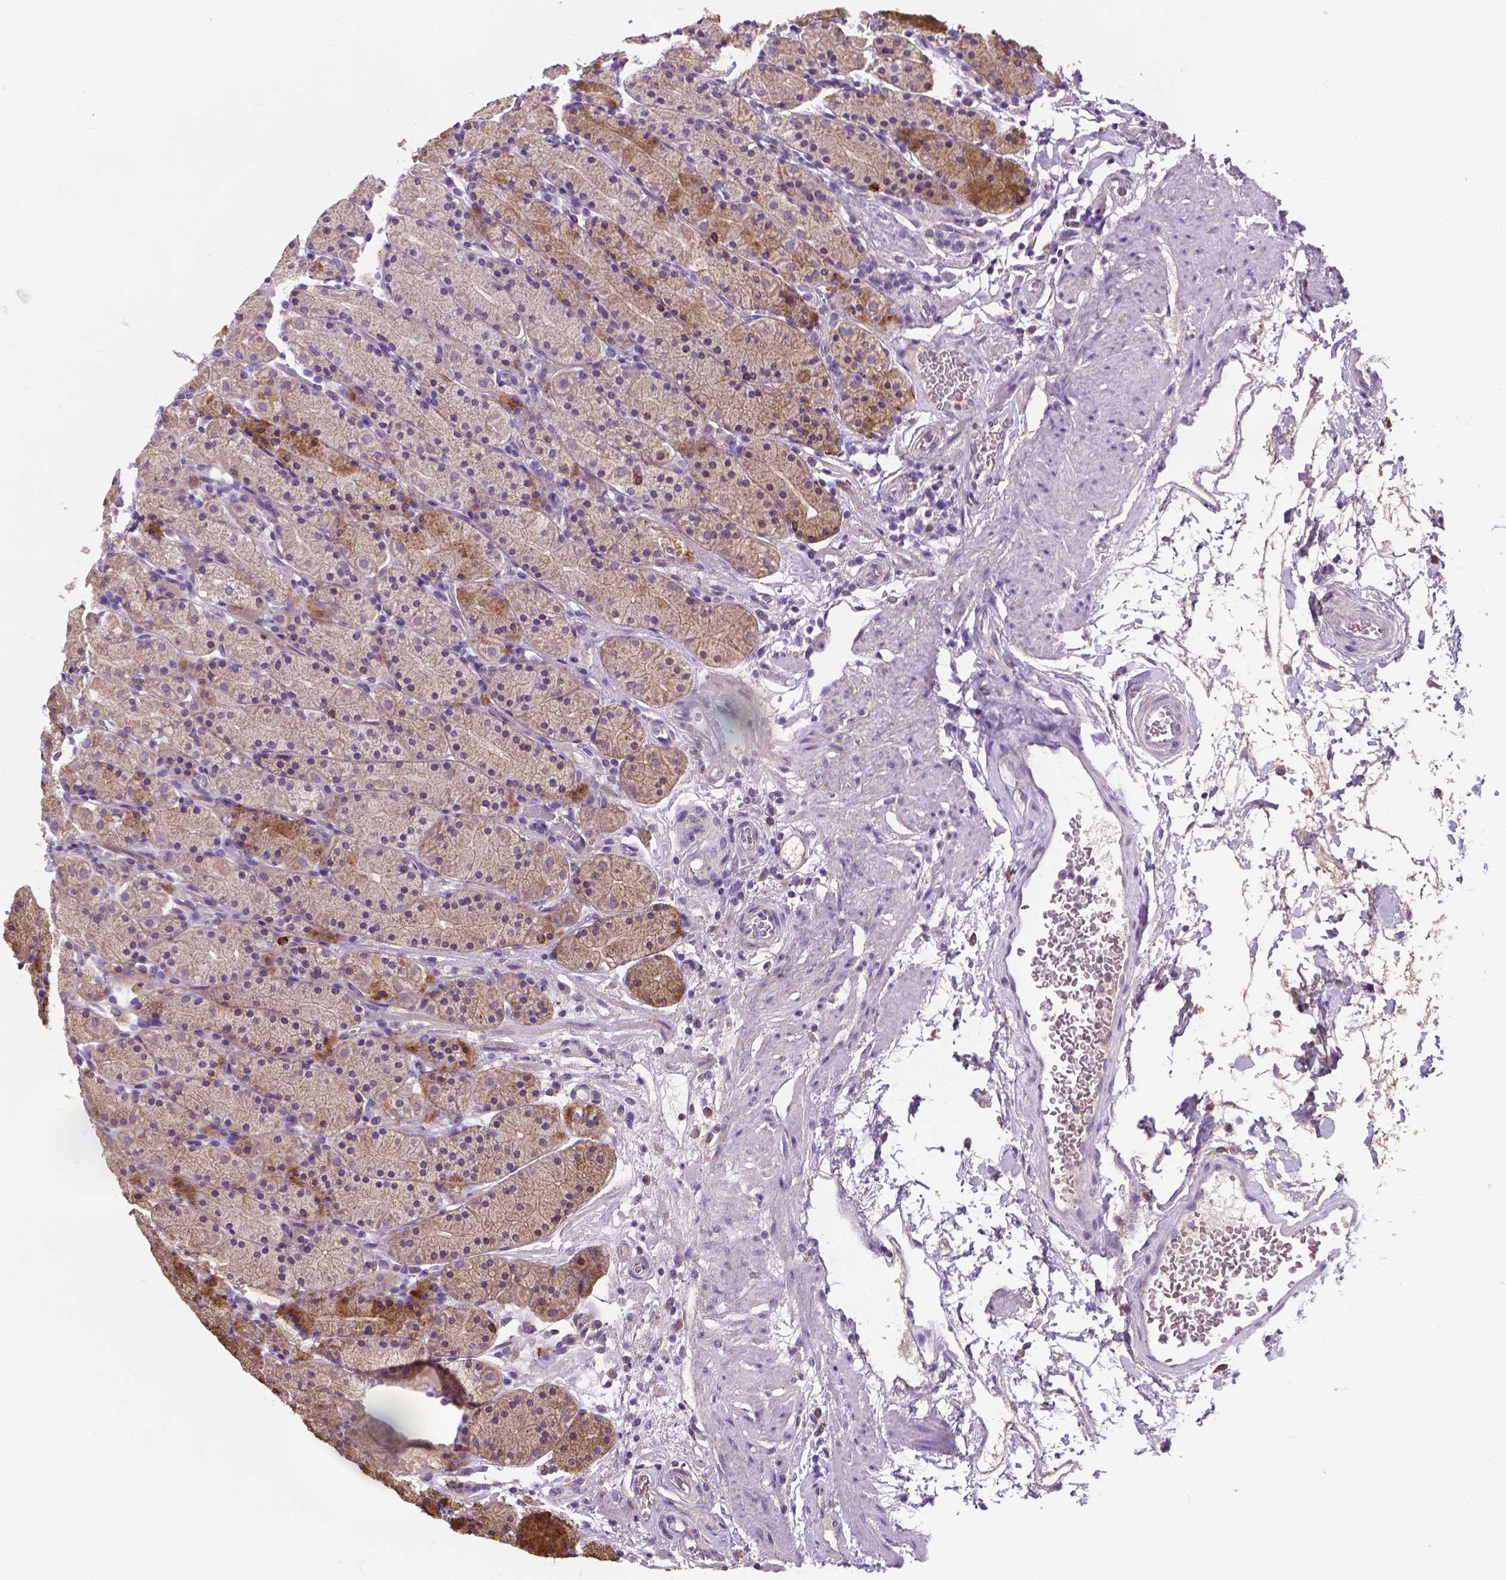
{"staining": {"intensity": "moderate", "quantity": "25%-75%", "location": "cytoplasmic/membranous"}, "tissue": "stomach", "cell_type": "Glandular cells", "image_type": "normal", "snomed": [{"axis": "morphology", "description": "Normal tissue, NOS"}, {"axis": "topography", "description": "Stomach, upper"}, {"axis": "topography", "description": "Stomach"}], "caption": "This histopathology image displays IHC staining of normal stomach, with medium moderate cytoplasmic/membranous expression in about 25%-75% of glandular cells.", "gene": "GPR63", "patient": {"sex": "male", "age": 62}}